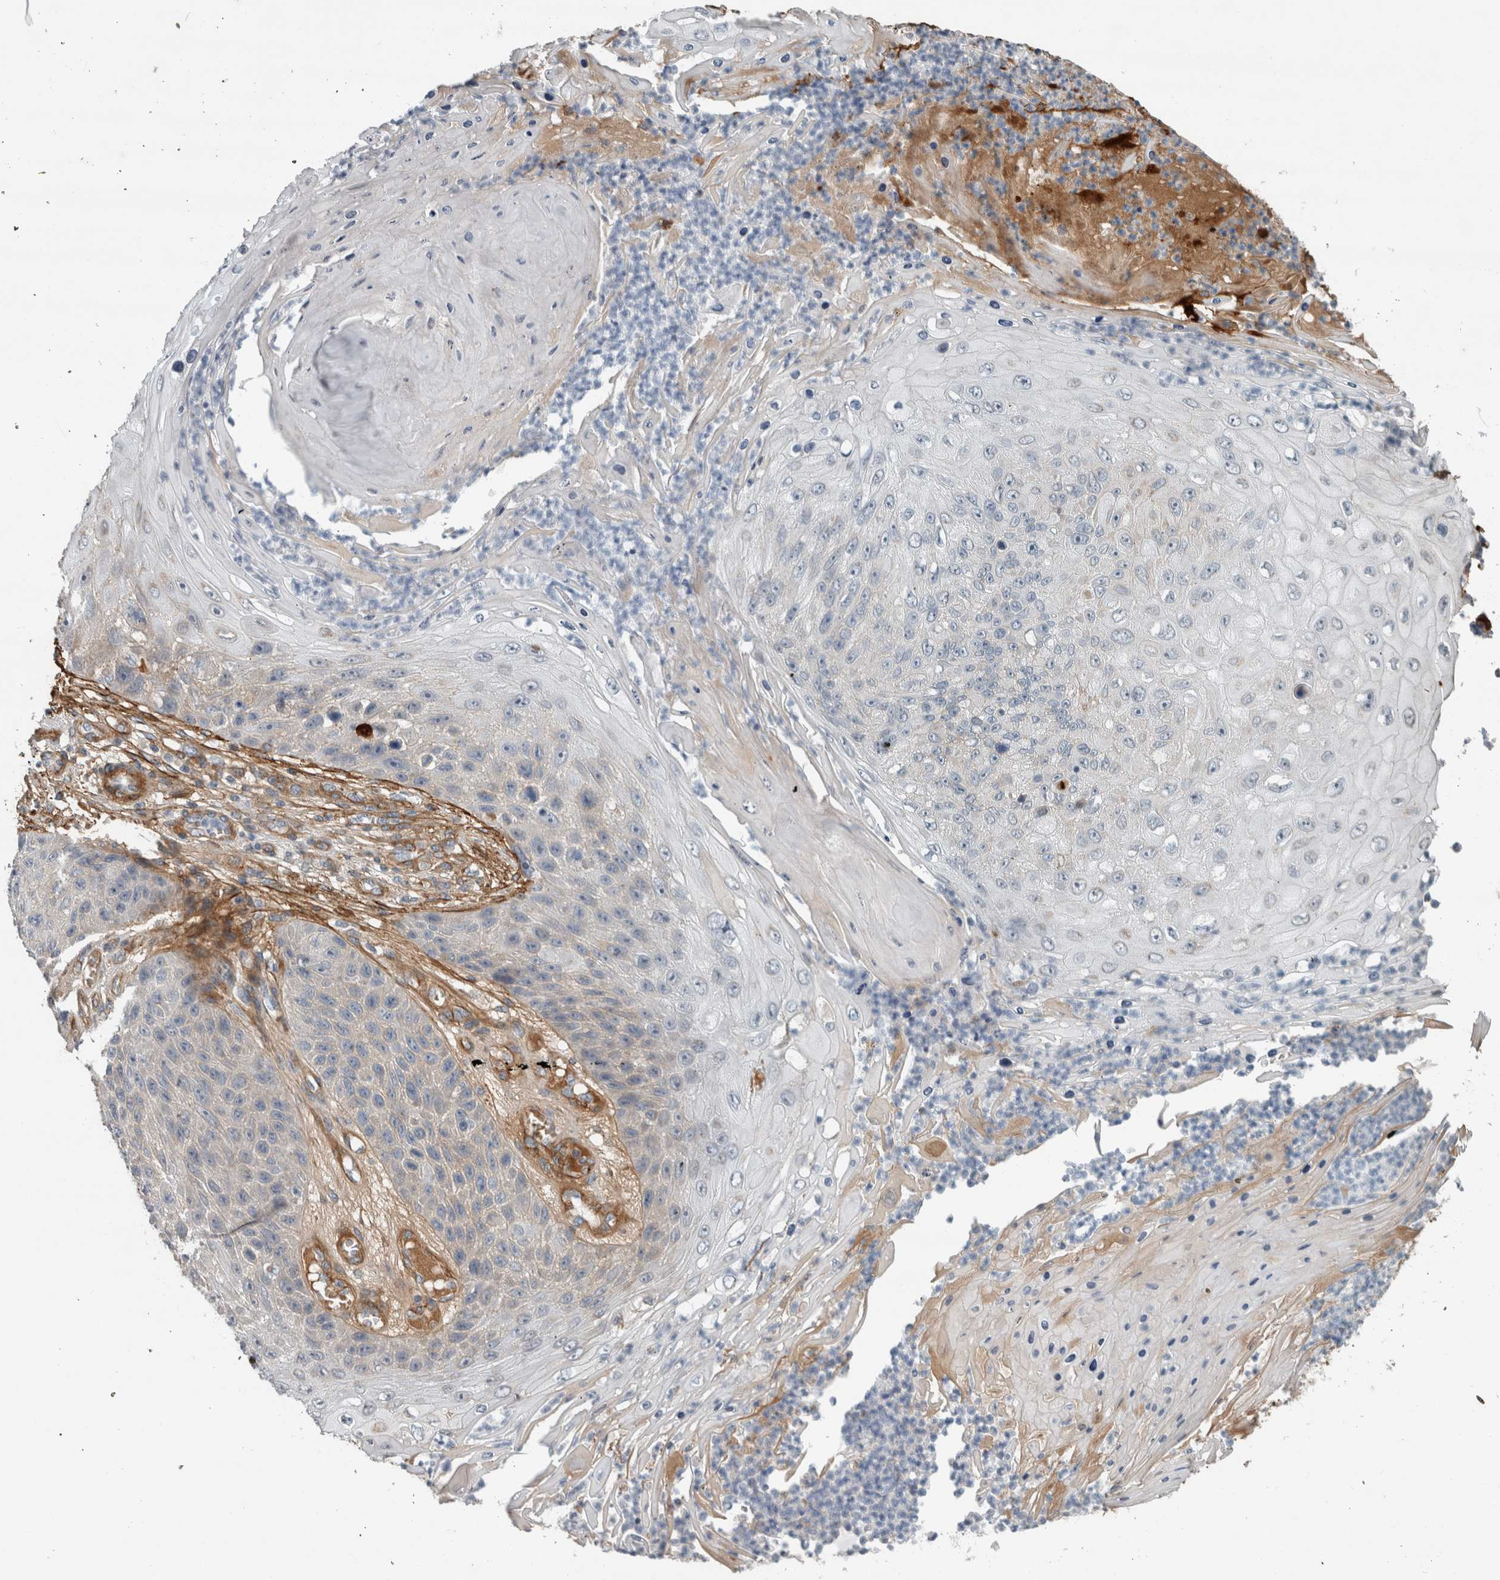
{"staining": {"intensity": "weak", "quantity": "<25%", "location": "cytoplasmic/membranous"}, "tissue": "skin cancer", "cell_type": "Tumor cells", "image_type": "cancer", "snomed": [{"axis": "morphology", "description": "Squamous cell carcinoma, NOS"}, {"axis": "topography", "description": "Skin"}], "caption": "The histopathology image exhibits no staining of tumor cells in skin squamous cell carcinoma.", "gene": "FN1", "patient": {"sex": "female", "age": 88}}